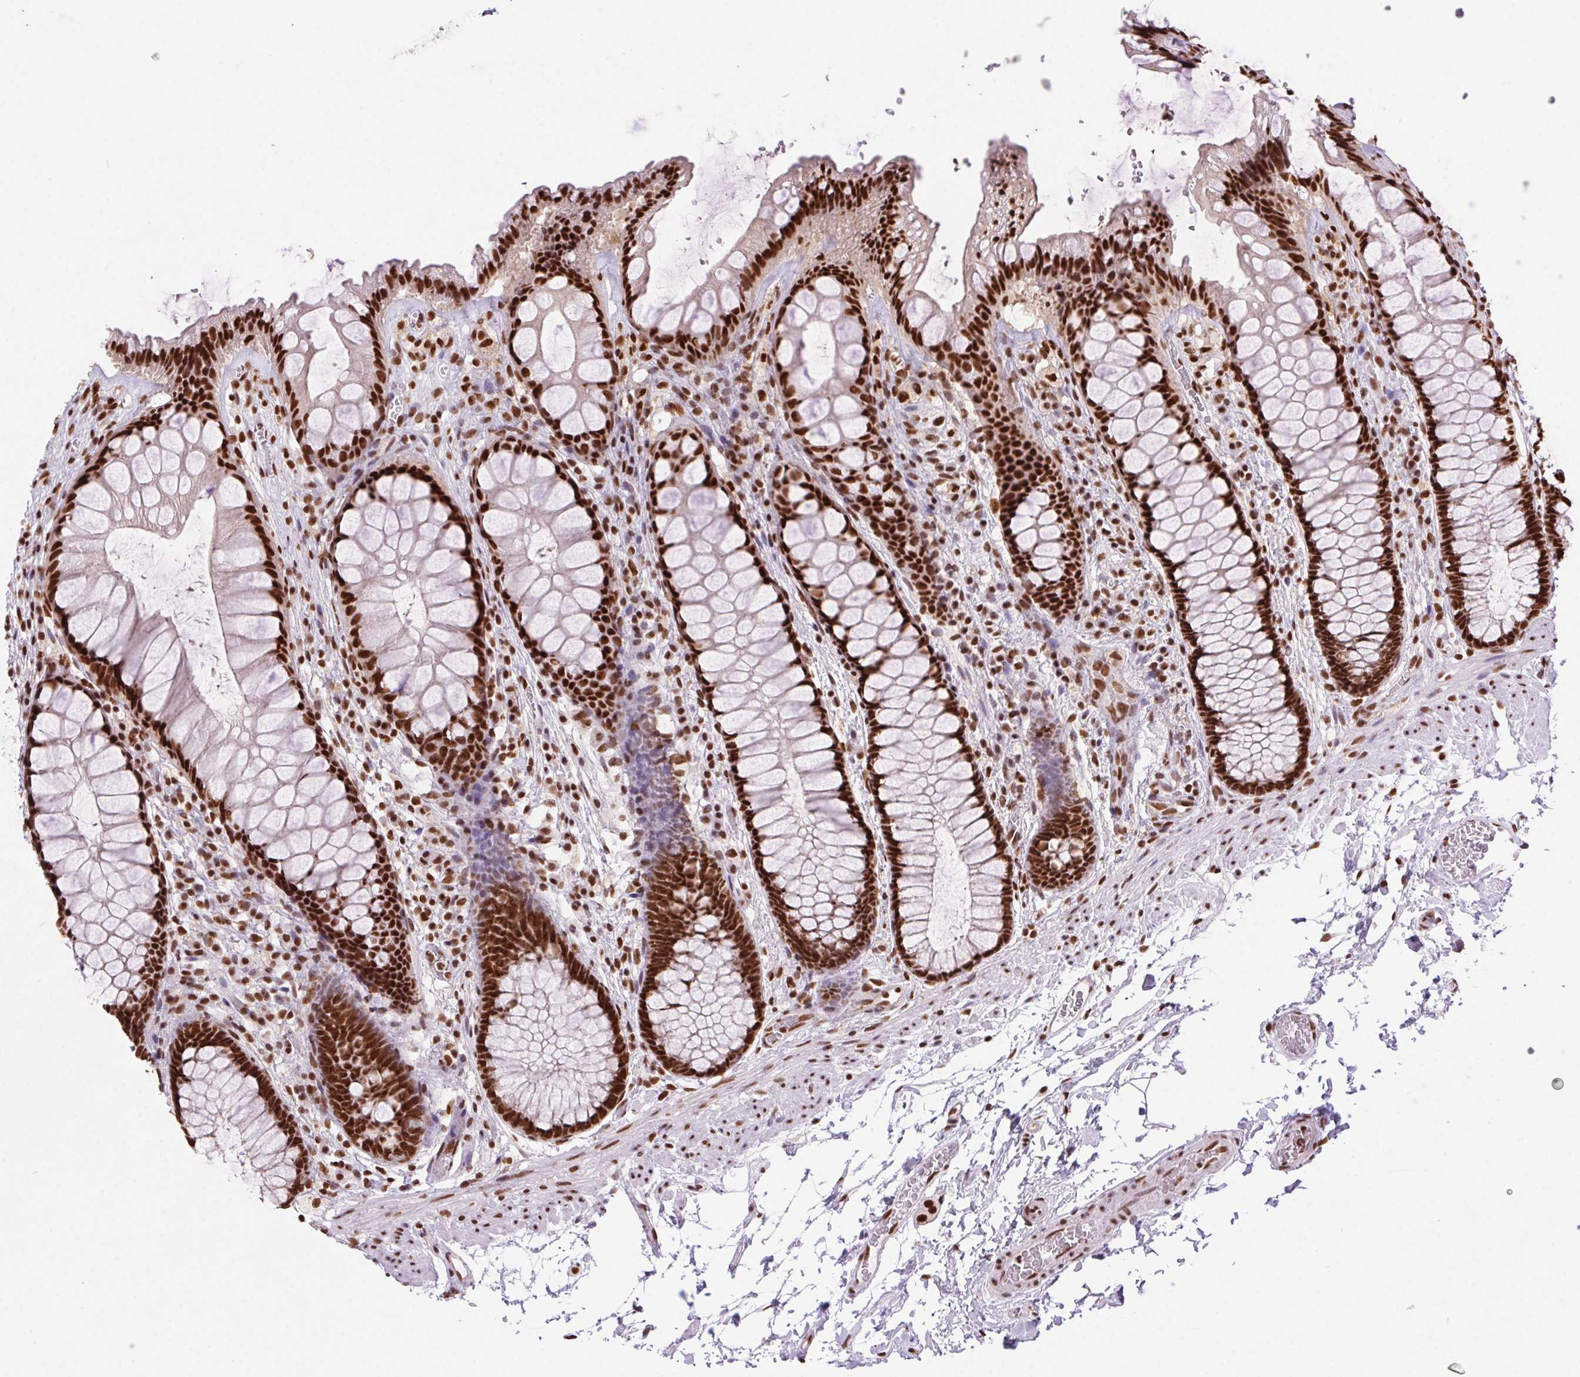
{"staining": {"intensity": "strong", "quantity": ">75%", "location": "nuclear"}, "tissue": "rectum", "cell_type": "Glandular cells", "image_type": "normal", "snomed": [{"axis": "morphology", "description": "Normal tissue, NOS"}, {"axis": "topography", "description": "Rectum"}], "caption": "This micrograph displays immunohistochemistry (IHC) staining of normal rectum, with high strong nuclear positivity in about >75% of glandular cells.", "gene": "ZNF207", "patient": {"sex": "female", "age": 62}}